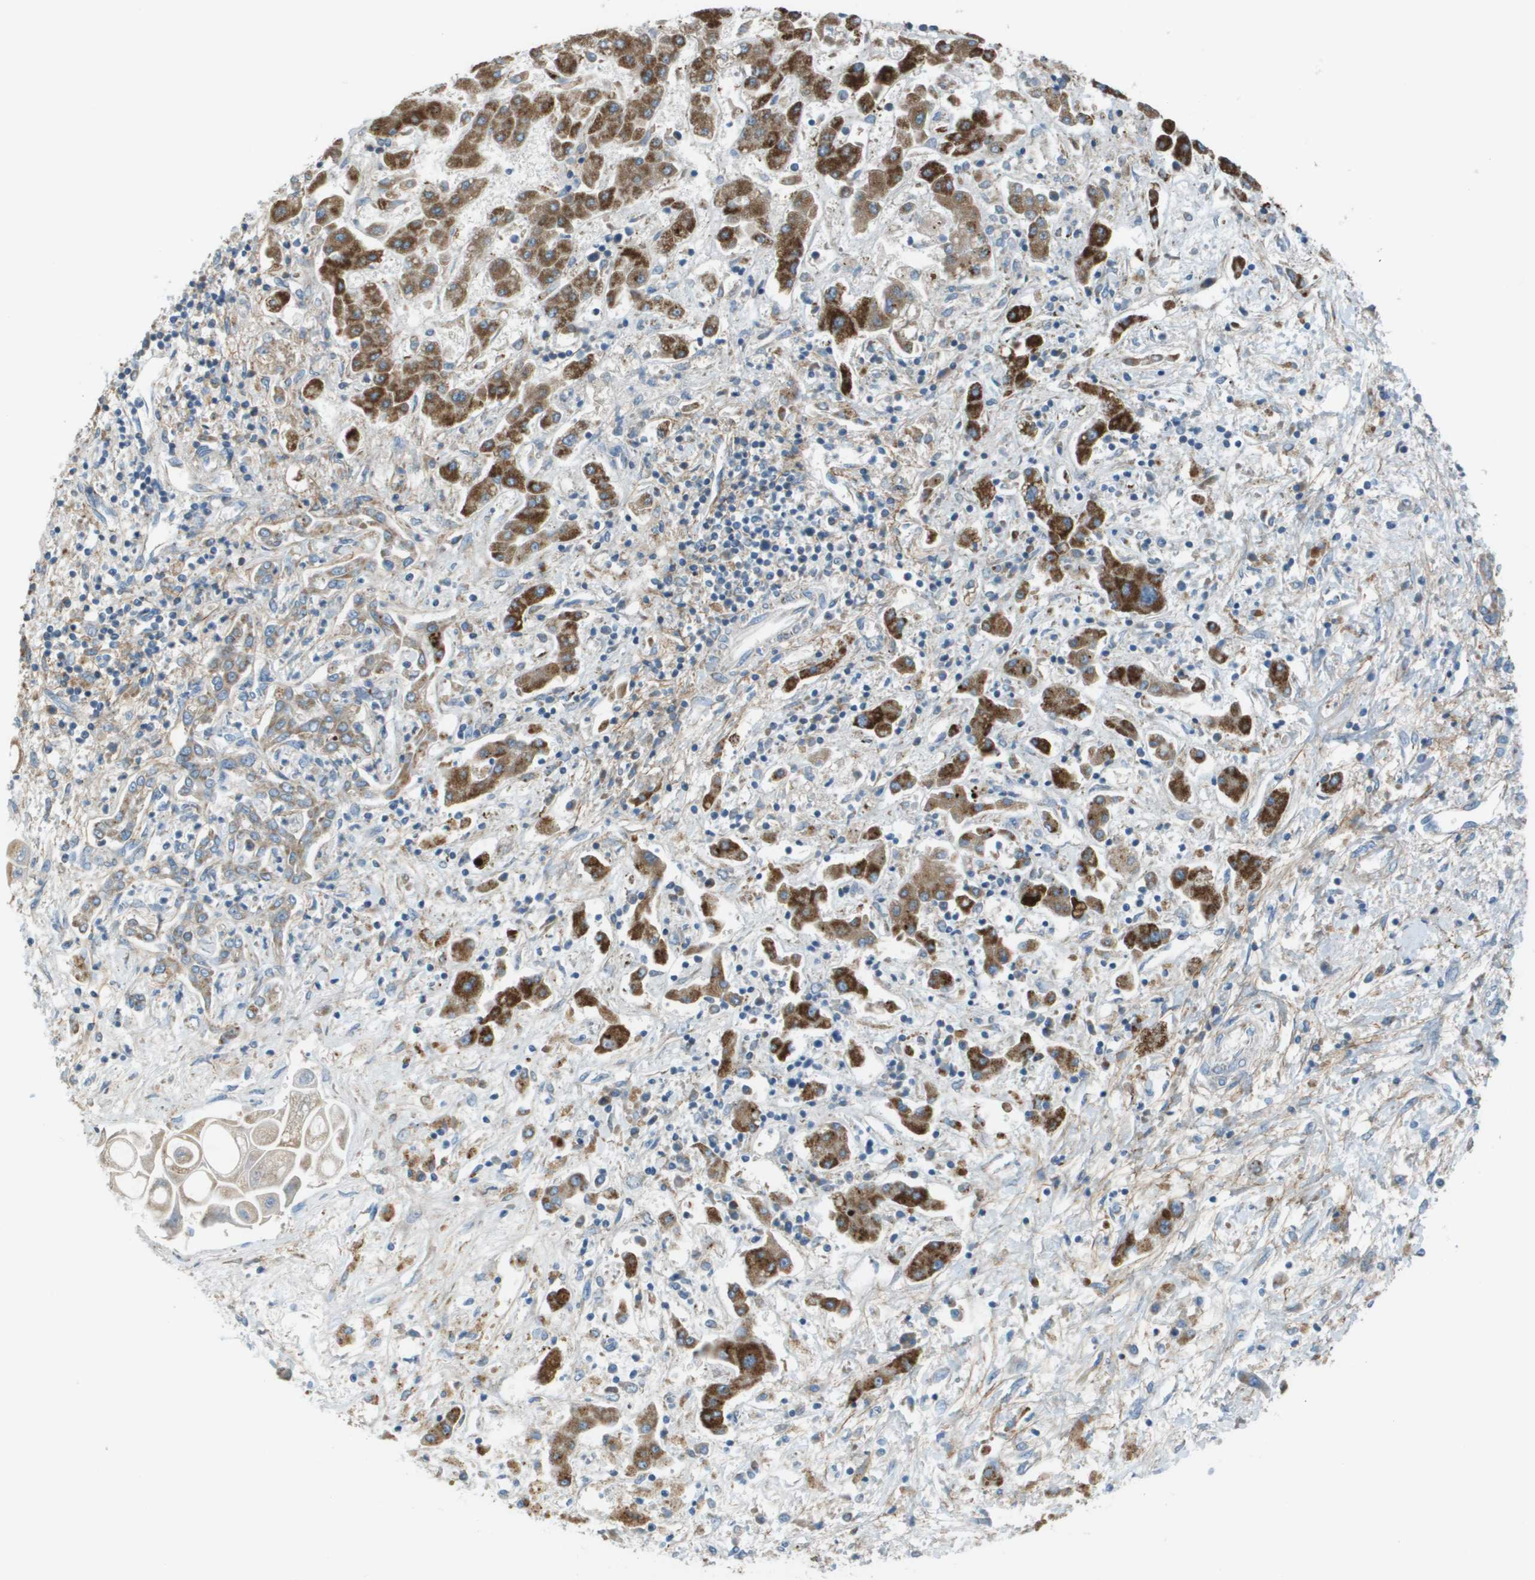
{"staining": {"intensity": "strong", "quantity": ">75%", "location": "cytoplasmic/membranous"}, "tissue": "liver cancer", "cell_type": "Tumor cells", "image_type": "cancer", "snomed": [{"axis": "morphology", "description": "Cholangiocarcinoma"}, {"axis": "topography", "description": "Liver"}], "caption": "Protein staining of liver cholangiocarcinoma tissue shows strong cytoplasmic/membranous expression in approximately >75% of tumor cells. (Brightfield microscopy of DAB IHC at high magnification).", "gene": "GALNT6", "patient": {"sex": "male", "age": 50}}